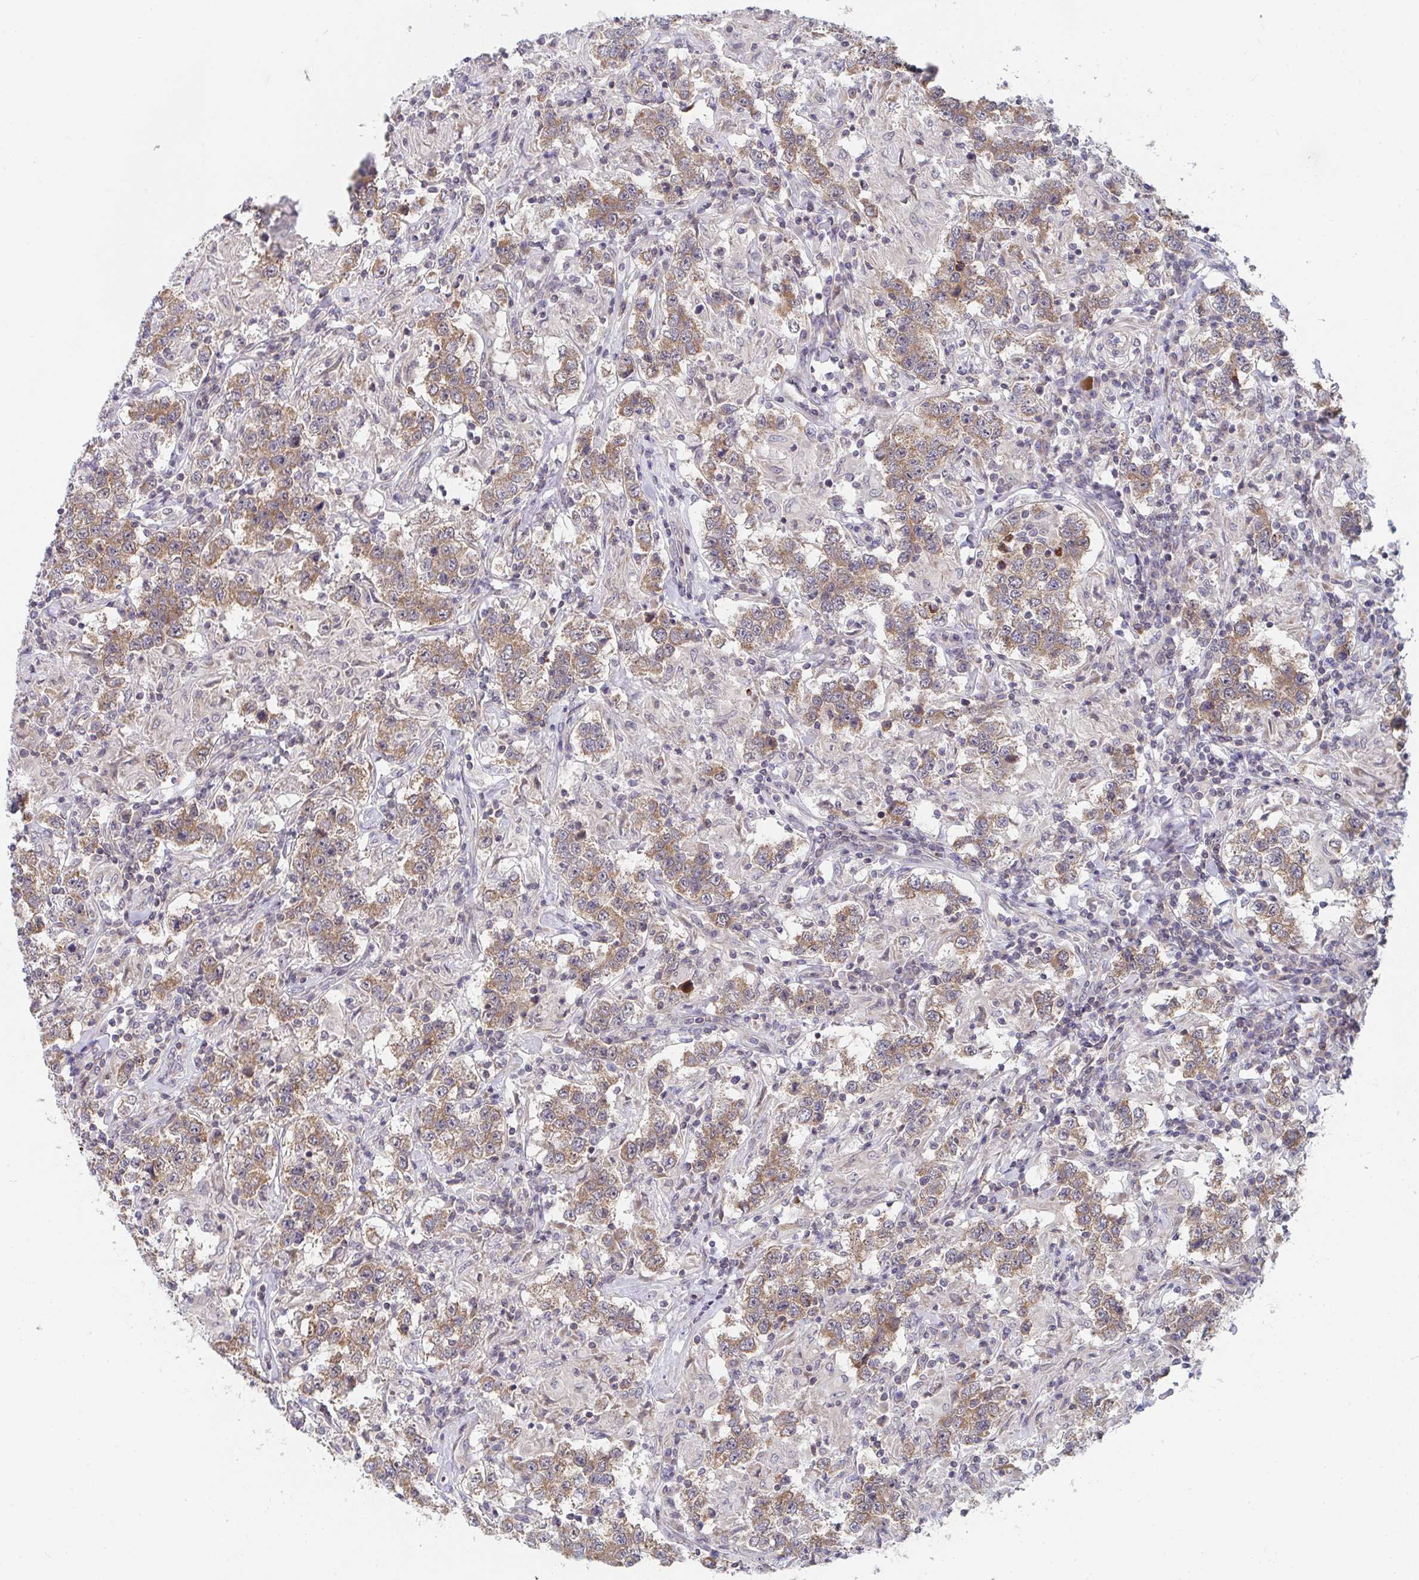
{"staining": {"intensity": "moderate", "quantity": ">75%", "location": "cytoplasmic/membranous"}, "tissue": "testis cancer", "cell_type": "Tumor cells", "image_type": "cancer", "snomed": [{"axis": "morphology", "description": "Seminoma, NOS"}, {"axis": "morphology", "description": "Carcinoma, Embryonal, NOS"}, {"axis": "topography", "description": "Testis"}], "caption": "The histopathology image demonstrates a brown stain indicating the presence of a protein in the cytoplasmic/membranous of tumor cells in testis embryonal carcinoma.", "gene": "EIF1AD", "patient": {"sex": "male", "age": 41}}